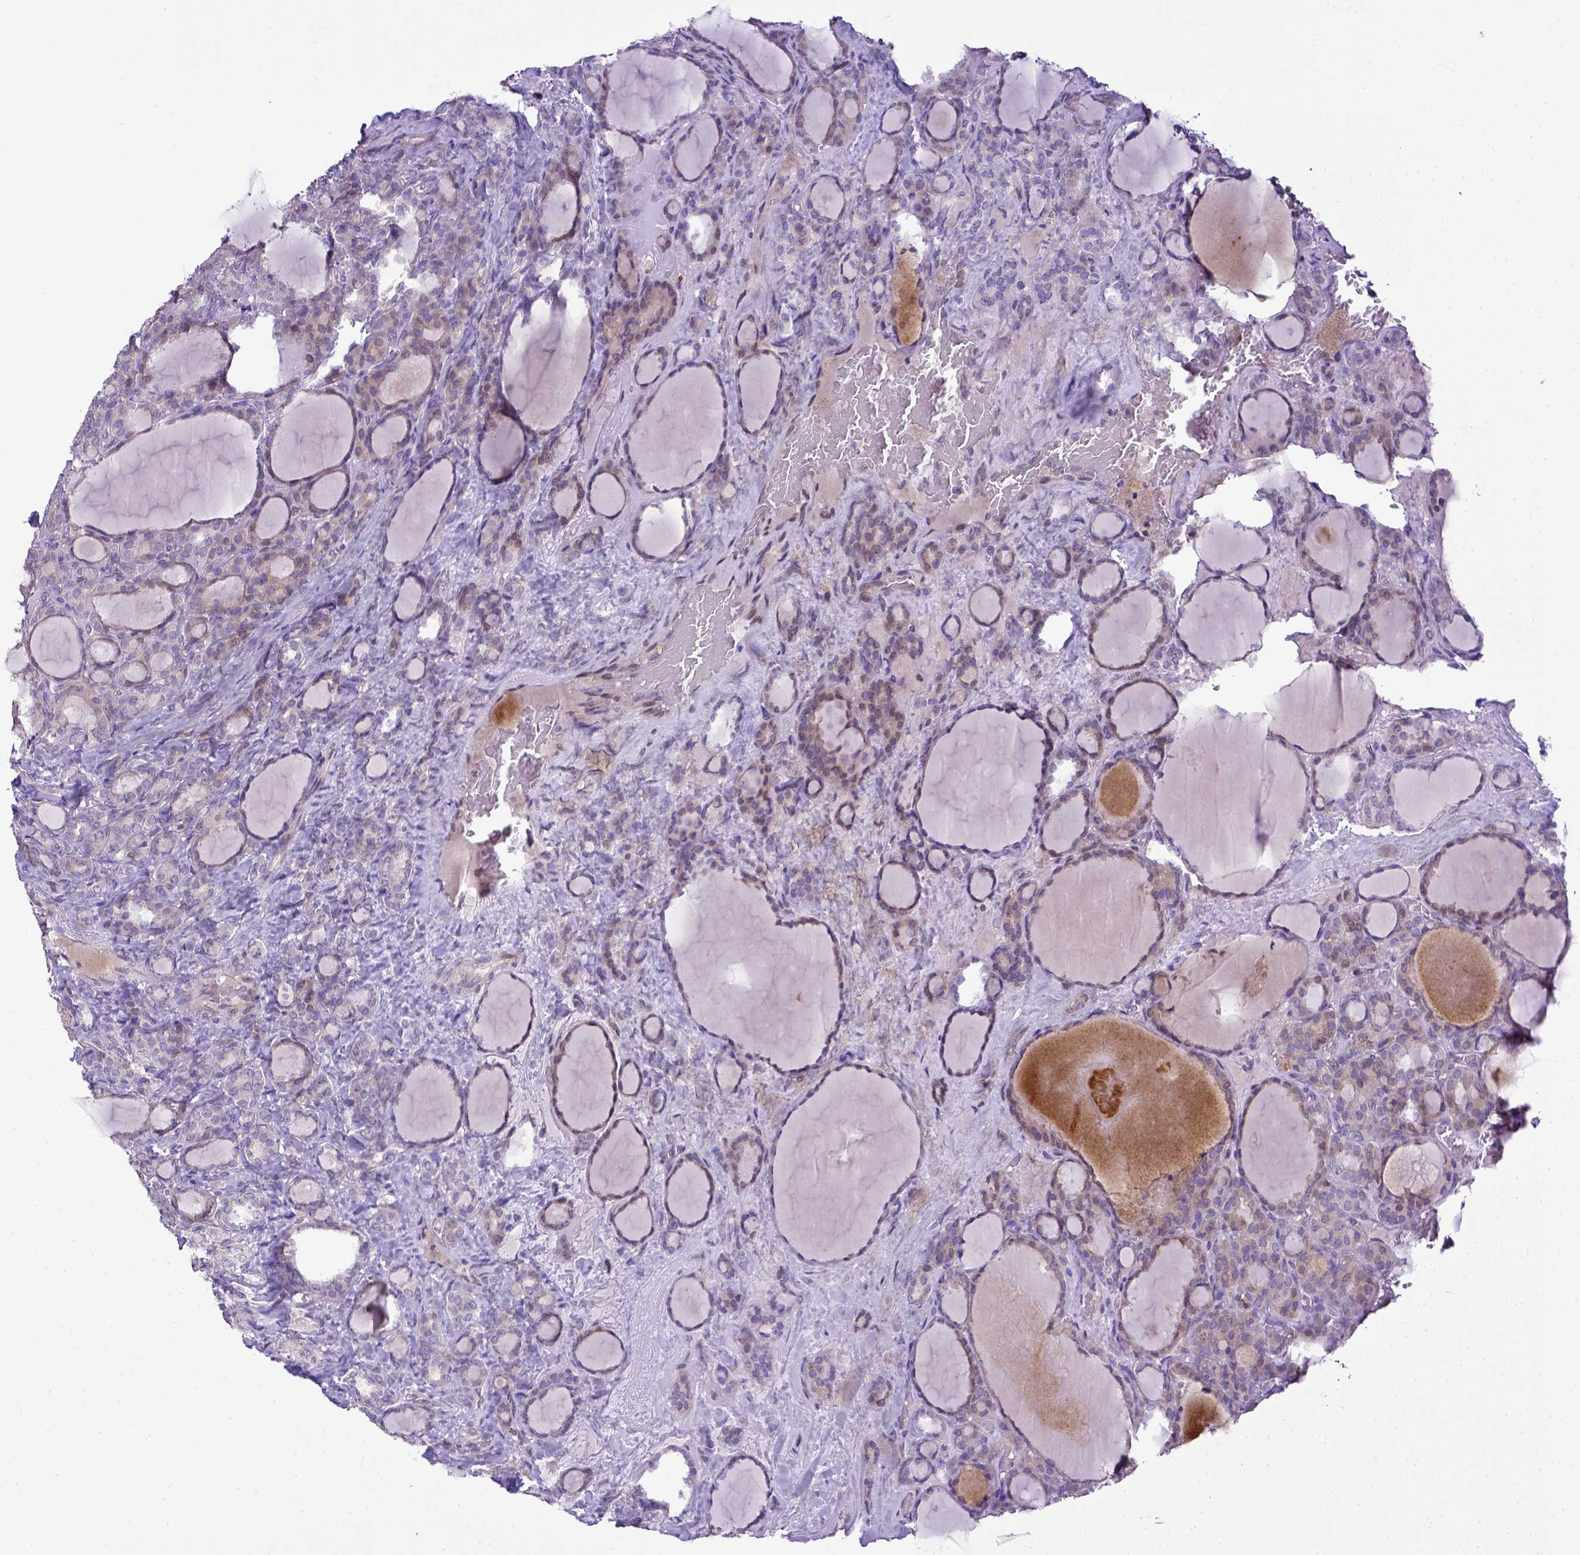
{"staining": {"intensity": "weak", "quantity": "<25%", "location": "cytoplasmic/membranous"}, "tissue": "thyroid cancer", "cell_type": "Tumor cells", "image_type": "cancer", "snomed": [{"axis": "morphology", "description": "Normal tissue, NOS"}, {"axis": "morphology", "description": "Follicular adenoma carcinoma, NOS"}, {"axis": "topography", "description": "Thyroid gland"}], "caption": "Immunohistochemistry (IHC) of human thyroid cancer demonstrates no staining in tumor cells.", "gene": "CD40", "patient": {"sex": "female", "age": 31}}